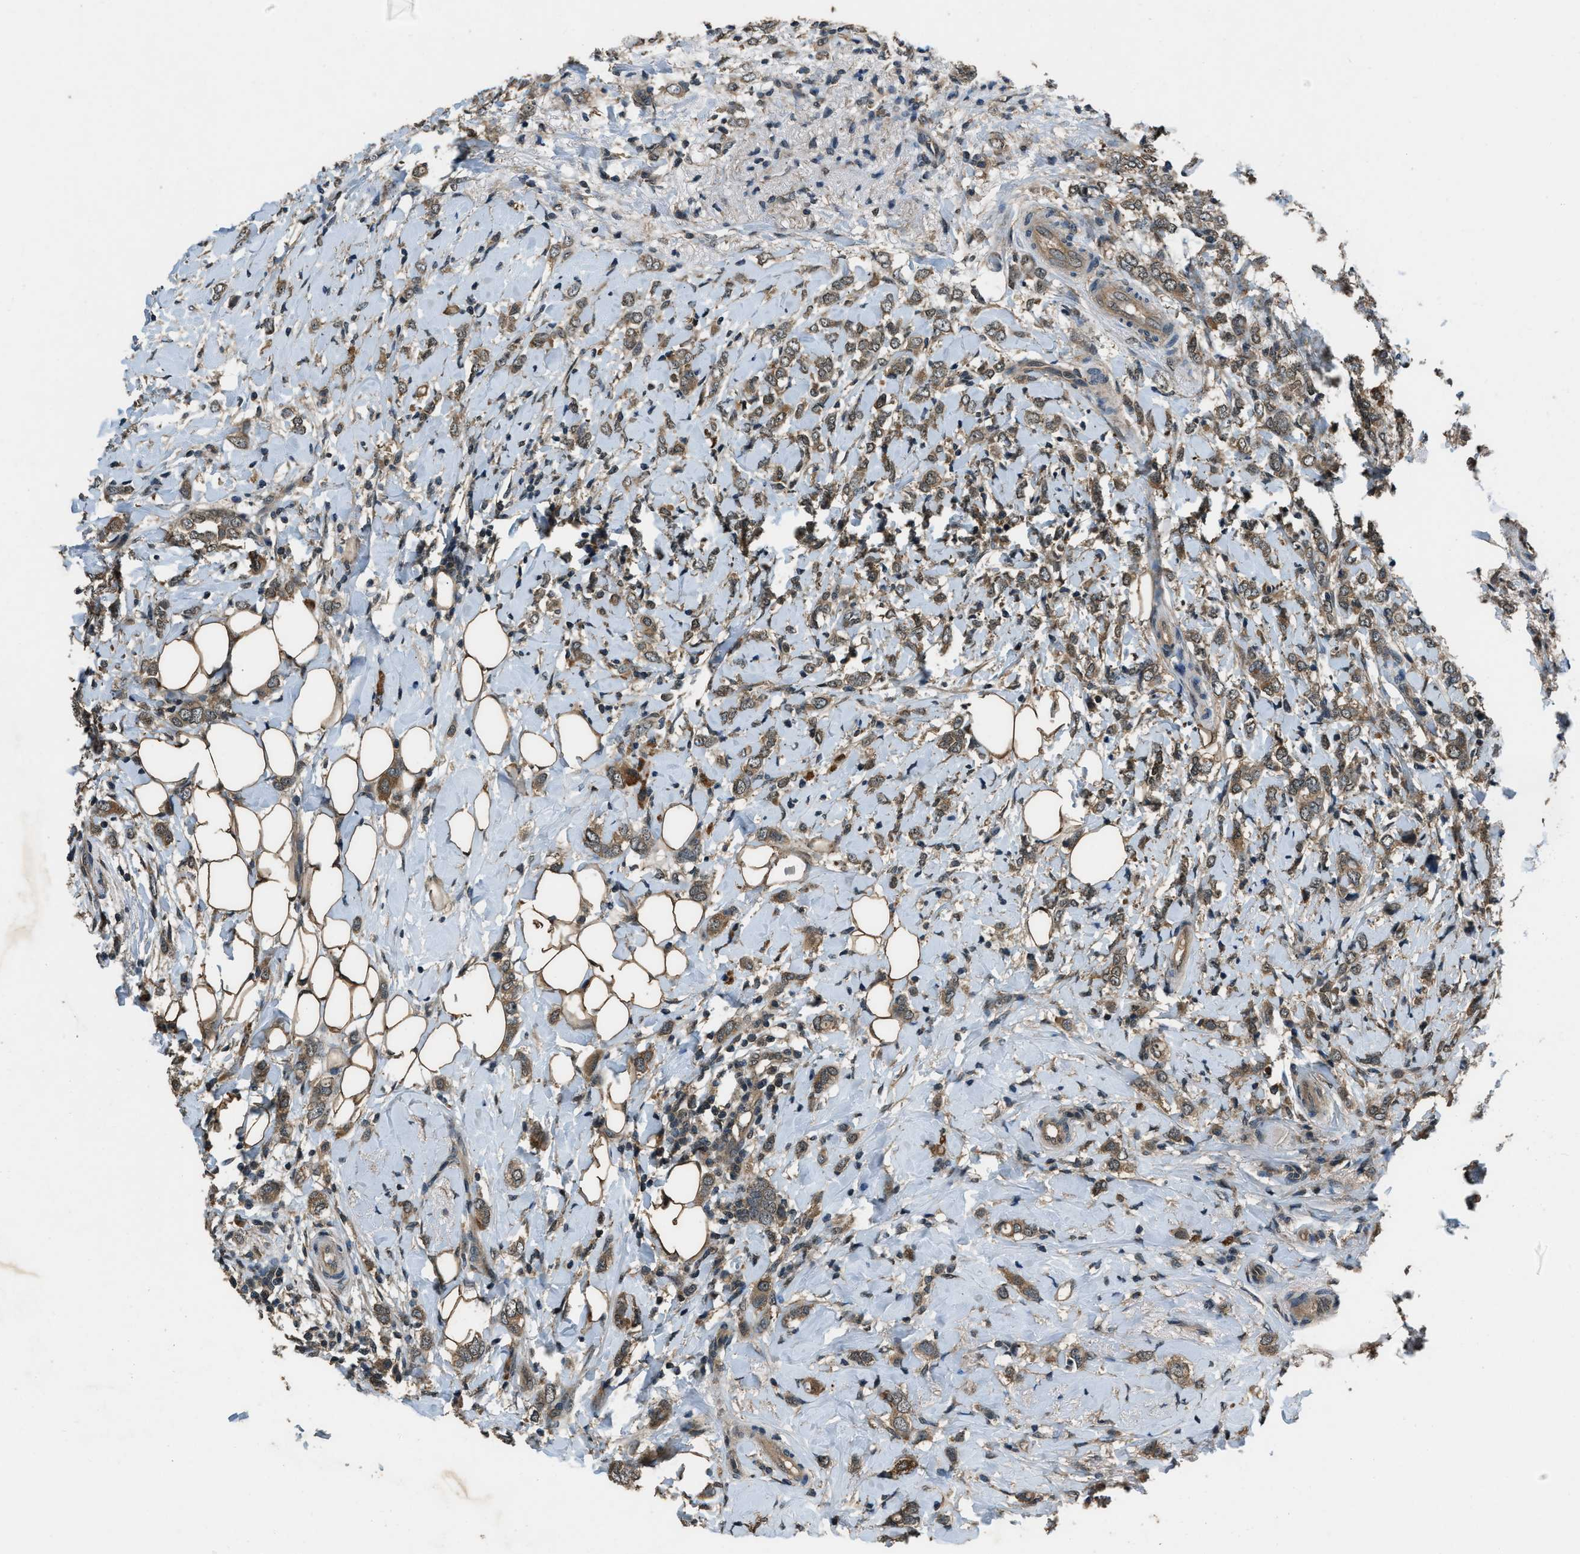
{"staining": {"intensity": "moderate", "quantity": ">75%", "location": "cytoplasmic/membranous"}, "tissue": "breast cancer", "cell_type": "Tumor cells", "image_type": "cancer", "snomed": [{"axis": "morphology", "description": "Normal tissue, NOS"}, {"axis": "morphology", "description": "Lobular carcinoma"}, {"axis": "topography", "description": "Breast"}], "caption": "A histopathology image showing moderate cytoplasmic/membranous expression in about >75% of tumor cells in breast cancer (lobular carcinoma), as visualized by brown immunohistochemical staining.", "gene": "NUDCD3", "patient": {"sex": "female", "age": 47}}